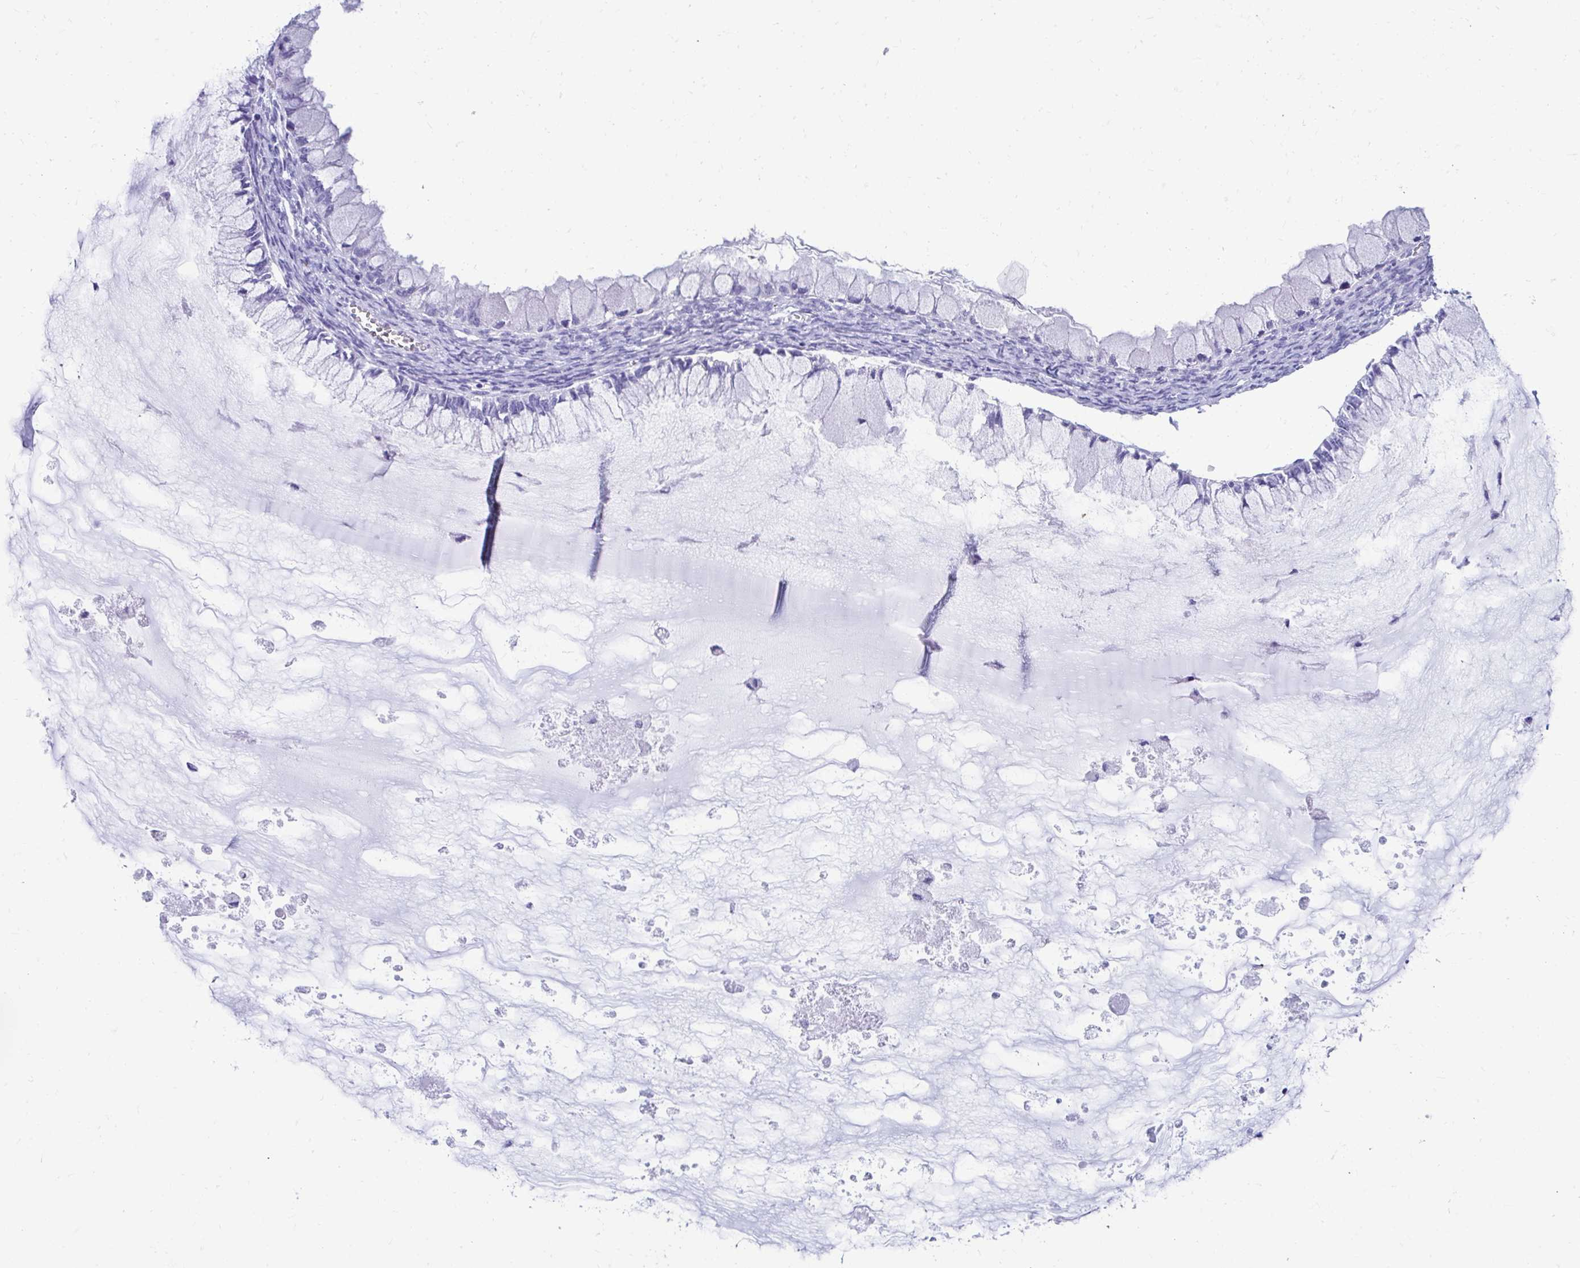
{"staining": {"intensity": "negative", "quantity": "none", "location": "none"}, "tissue": "ovarian cancer", "cell_type": "Tumor cells", "image_type": "cancer", "snomed": [{"axis": "morphology", "description": "Cystadenocarcinoma, mucinous, NOS"}, {"axis": "topography", "description": "Ovary"}], "caption": "Immunohistochemical staining of ovarian cancer shows no significant positivity in tumor cells.", "gene": "SMIM9", "patient": {"sex": "female", "age": 34}}